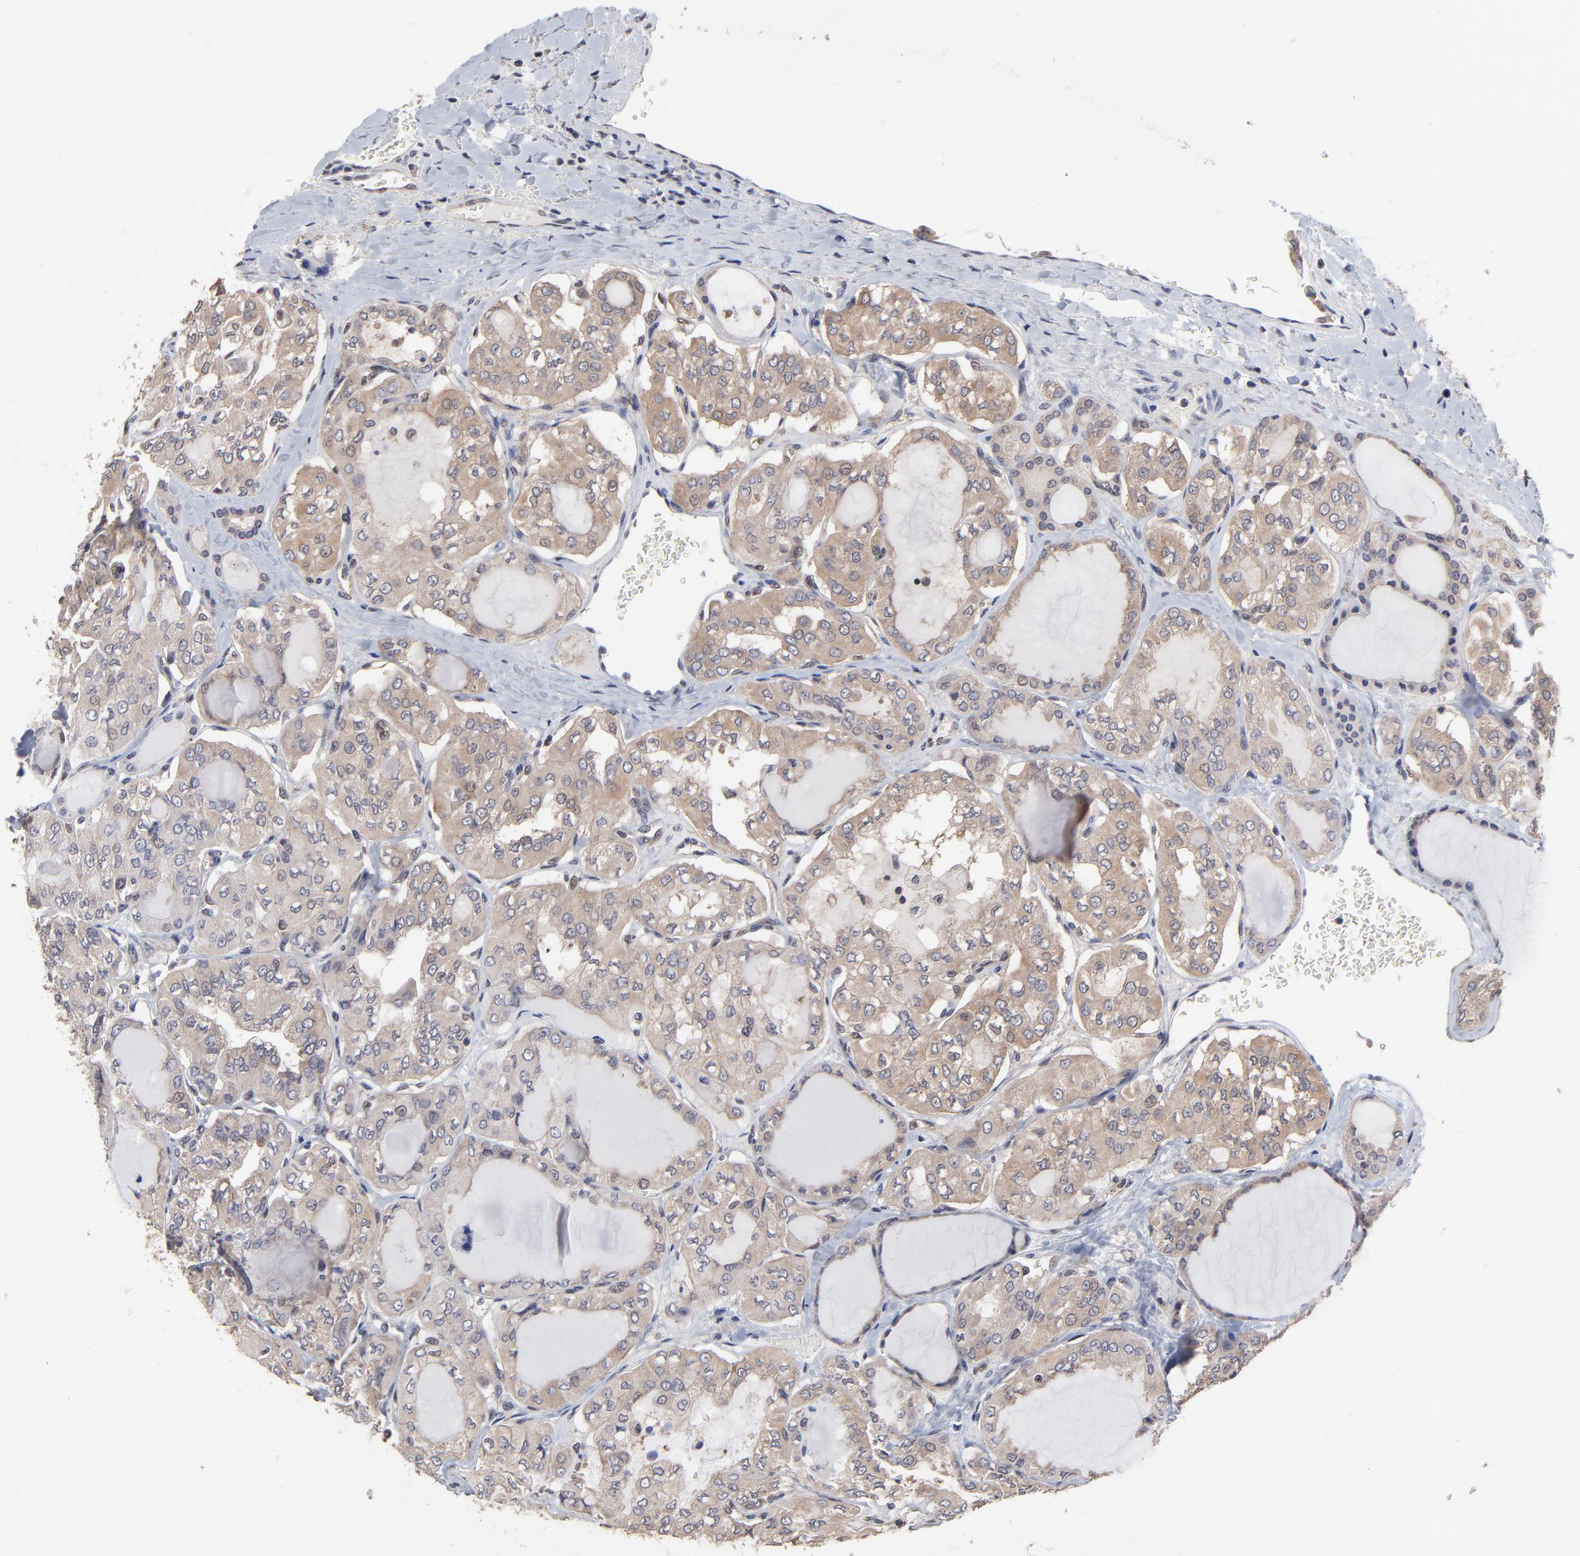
{"staining": {"intensity": "weak", "quantity": "25%-75%", "location": "cytoplasmic/membranous"}, "tissue": "thyroid cancer", "cell_type": "Tumor cells", "image_type": "cancer", "snomed": [{"axis": "morphology", "description": "Papillary adenocarcinoma, NOS"}, {"axis": "topography", "description": "Thyroid gland"}], "caption": "The histopathology image demonstrates staining of thyroid cancer (papillary adenocarcinoma), revealing weak cytoplasmic/membranous protein staining (brown color) within tumor cells.", "gene": "CCT2", "patient": {"sex": "male", "age": 20}}